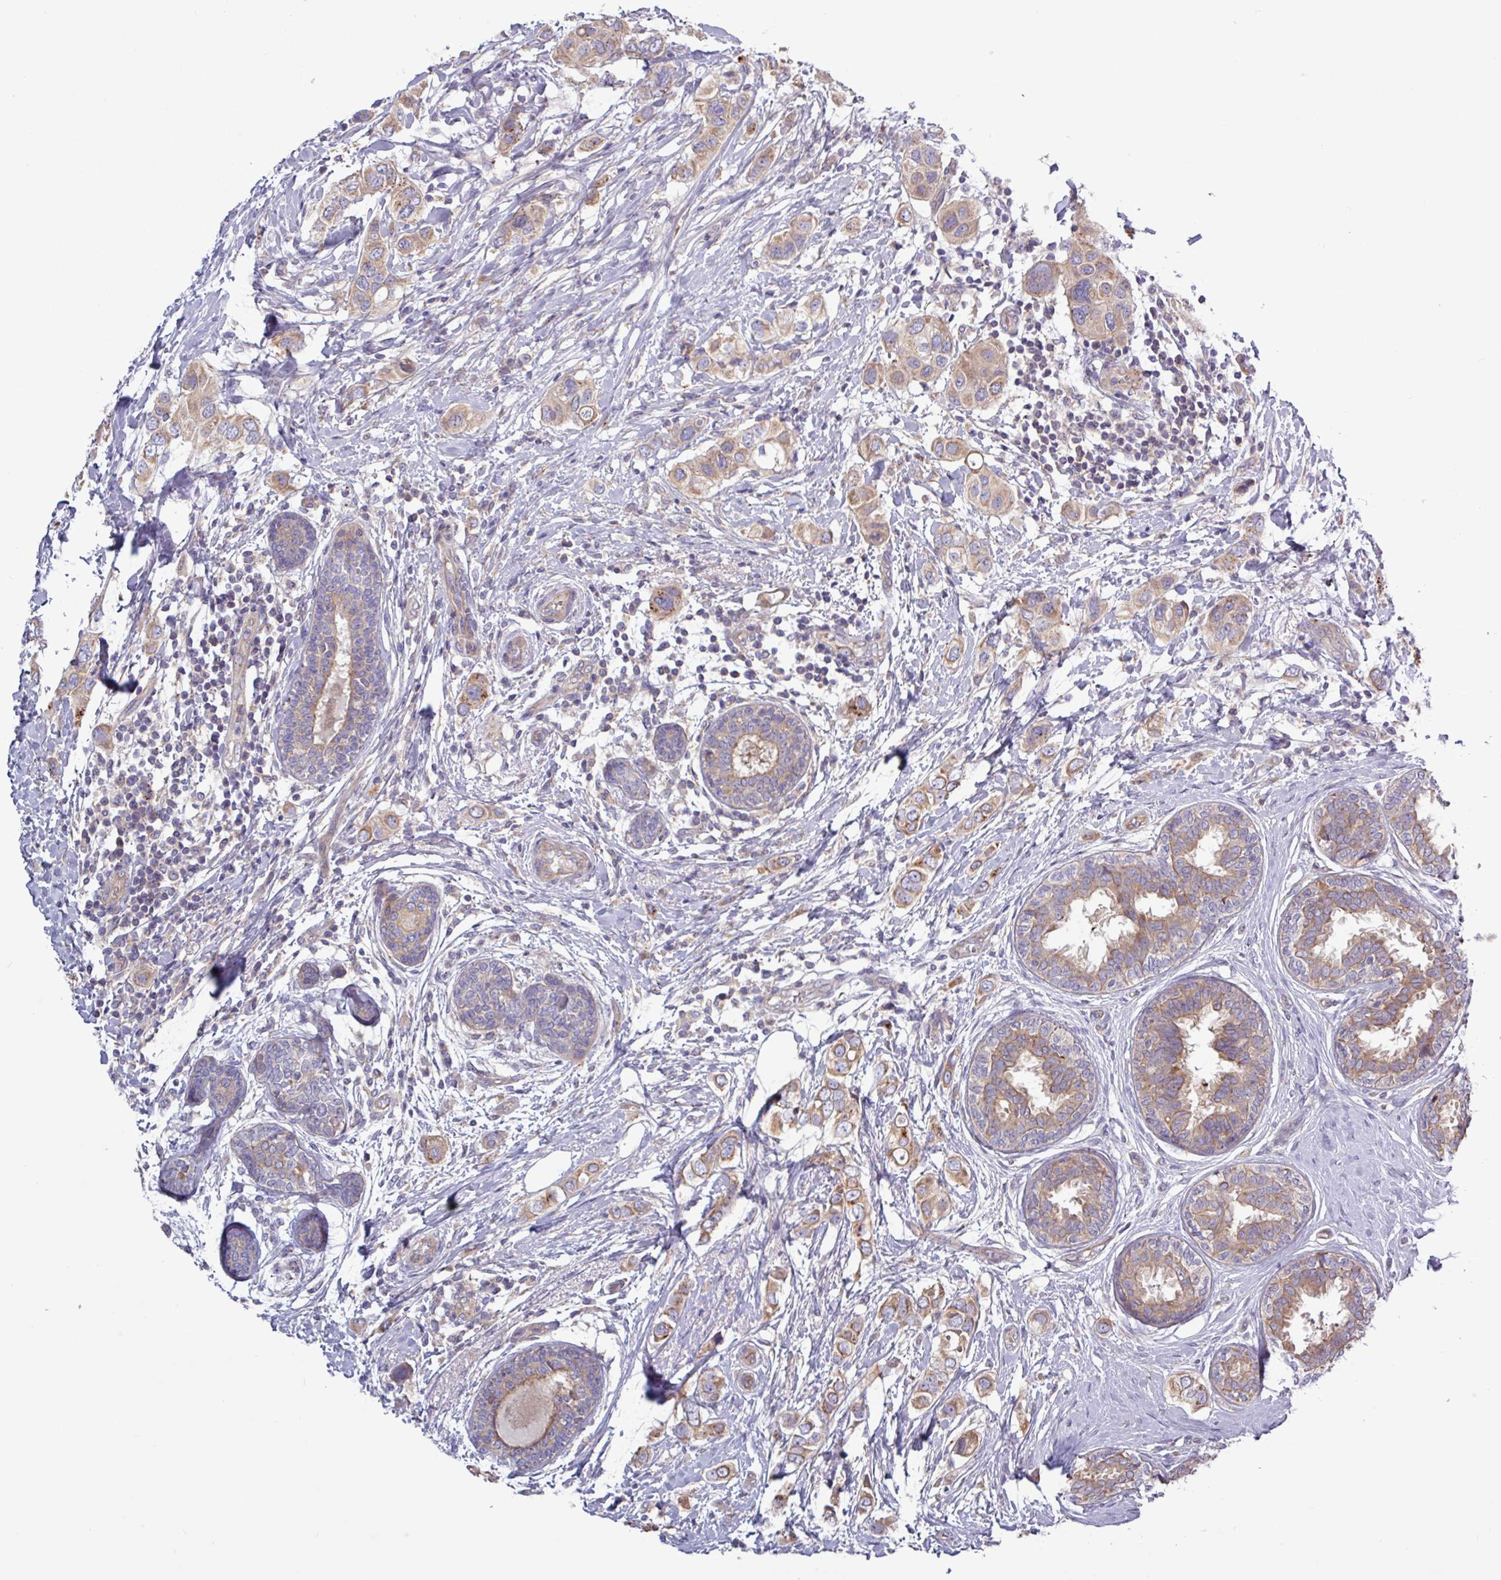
{"staining": {"intensity": "moderate", "quantity": ">75%", "location": "cytoplasmic/membranous"}, "tissue": "breast cancer", "cell_type": "Tumor cells", "image_type": "cancer", "snomed": [{"axis": "morphology", "description": "Lobular carcinoma"}, {"axis": "topography", "description": "Breast"}], "caption": "IHC staining of breast lobular carcinoma, which displays medium levels of moderate cytoplasmic/membranous expression in about >75% of tumor cells indicating moderate cytoplasmic/membranous protein staining. The staining was performed using DAB (3,3'-diaminobenzidine) (brown) for protein detection and nuclei were counterstained in hematoxylin (blue).", "gene": "PLIN2", "patient": {"sex": "female", "age": 51}}